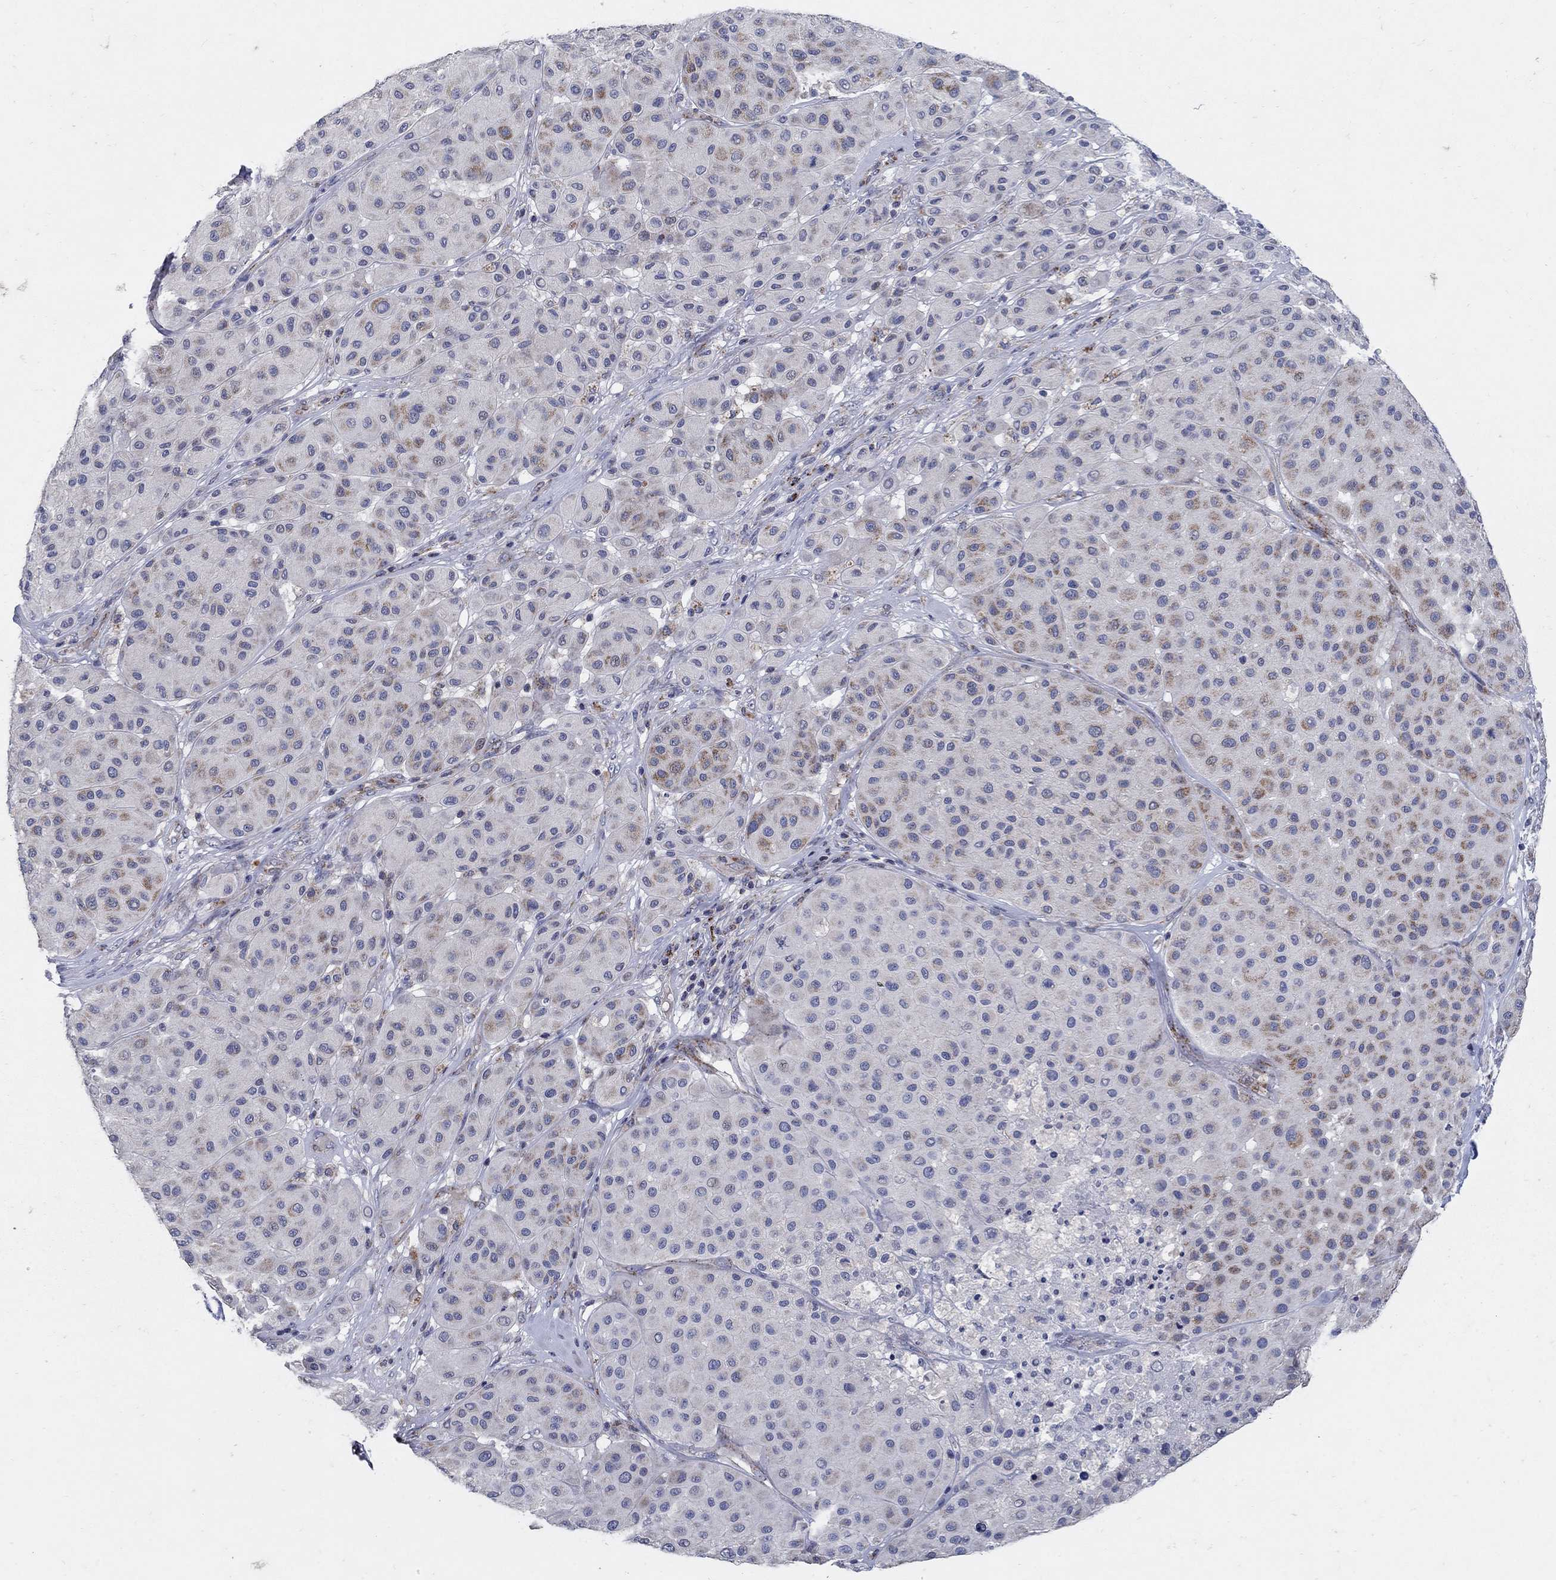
{"staining": {"intensity": "moderate", "quantity": "<25%", "location": "cytoplasmic/membranous"}, "tissue": "melanoma", "cell_type": "Tumor cells", "image_type": "cancer", "snomed": [{"axis": "morphology", "description": "Malignant melanoma, Metastatic site"}, {"axis": "topography", "description": "Smooth muscle"}], "caption": "The photomicrograph displays a brown stain indicating the presence of a protein in the cytoplasmic/membranous of tumor cells in malignant melanoma (metastatic site). Nuclei are stained in blue.", "gene": "HMX2", "patient": {"sex": "male", "age": 41}}